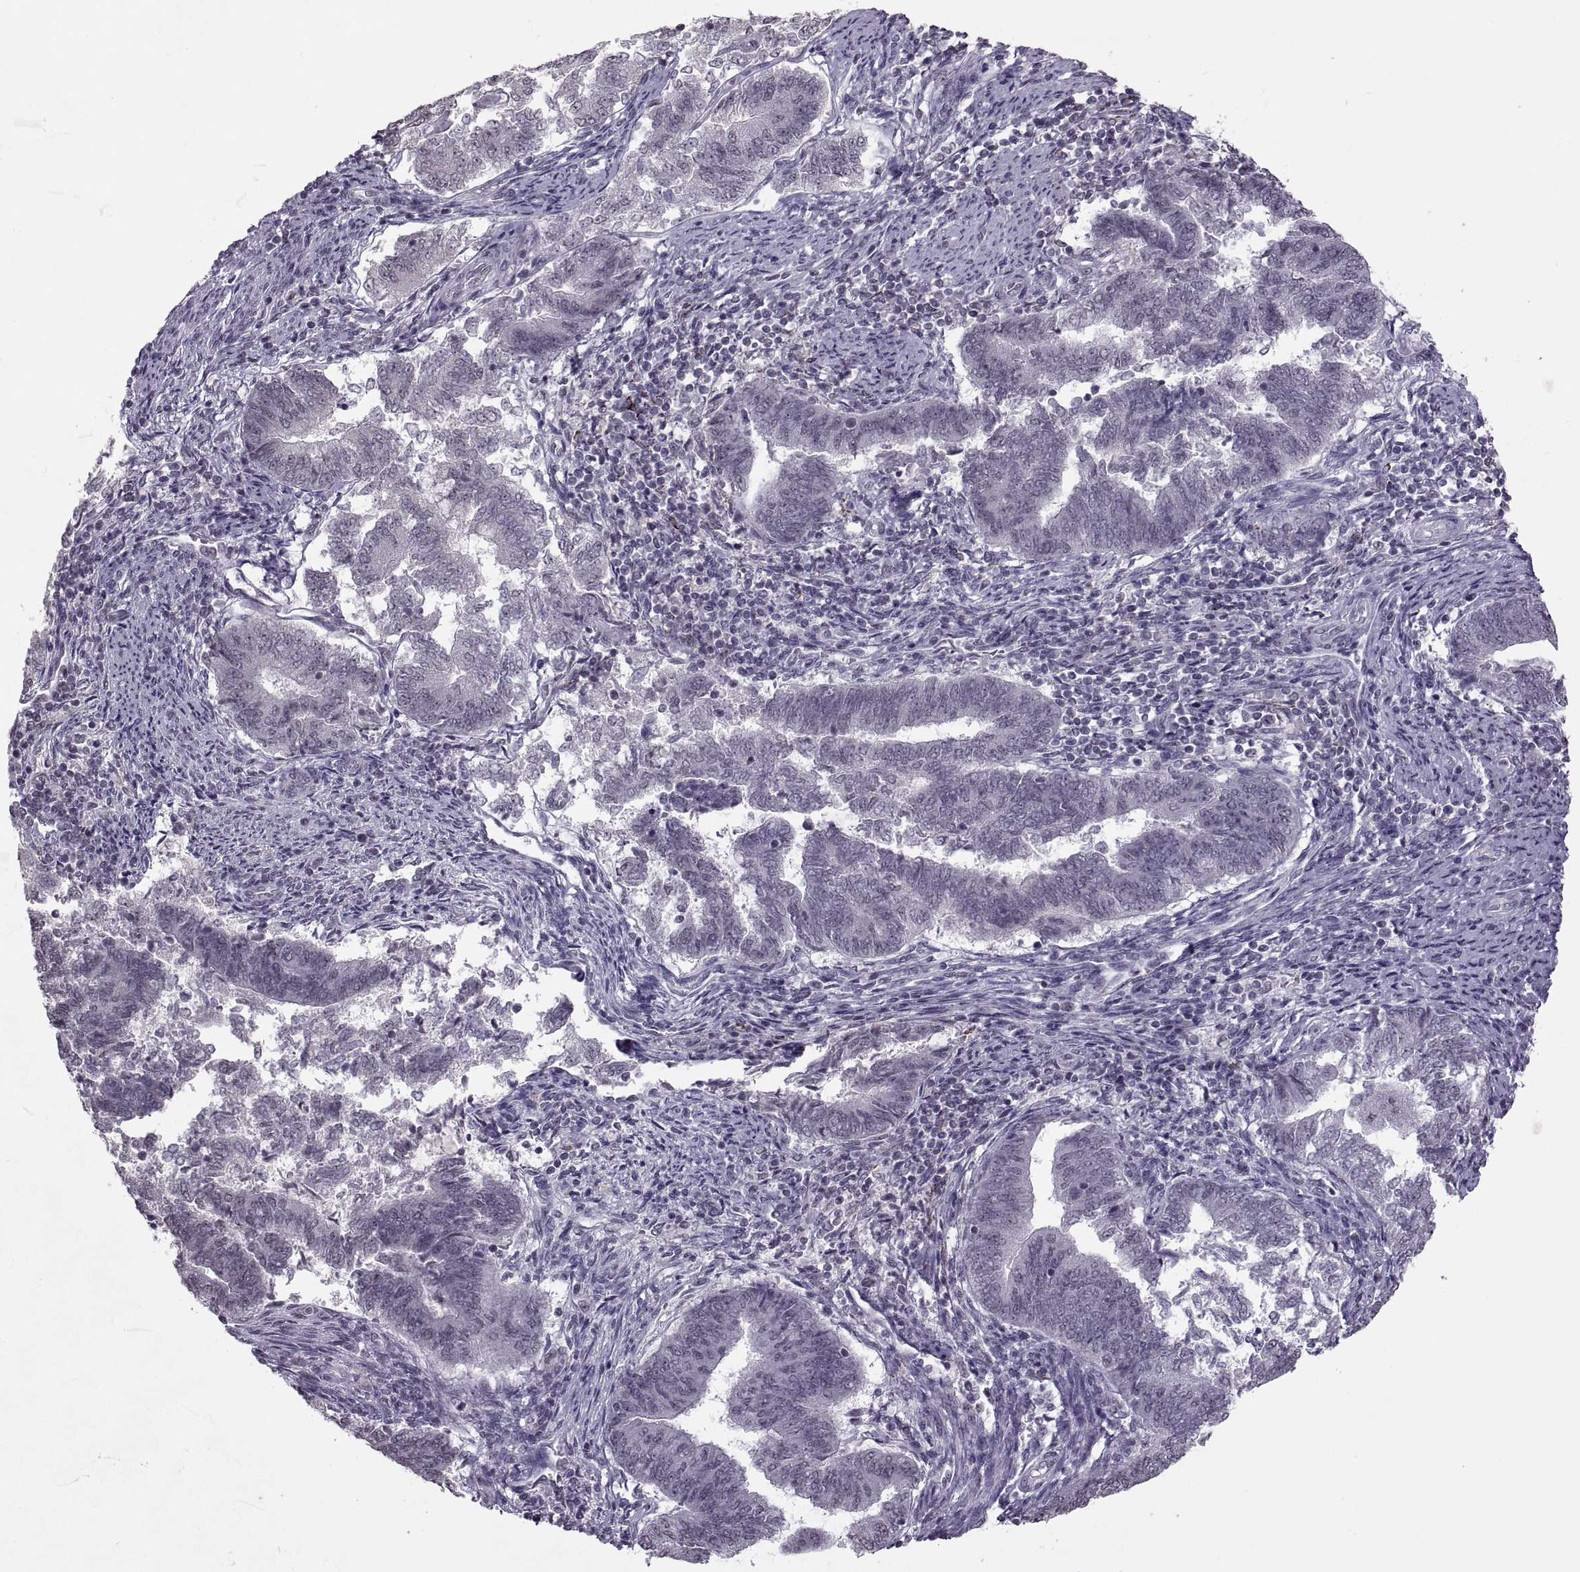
{"staining": {"intensity": "negative", "quantity": "none", "location": "none"}, "tissue": "endometrial cancer", "cell_type": "Tumor cells", "image_type": "cancer", "snomed": [{"axis": "morphology", "description": "Adenocarcinoma, NOS"}, {"axis": "topography", "description": "Endometrium"}], "caption": "A histopathology image of human endometrial adenocarcinoma is negative for staining in tumor cells.", "gene": "OTP", "patient": {"sex": "female", "age": 65}}